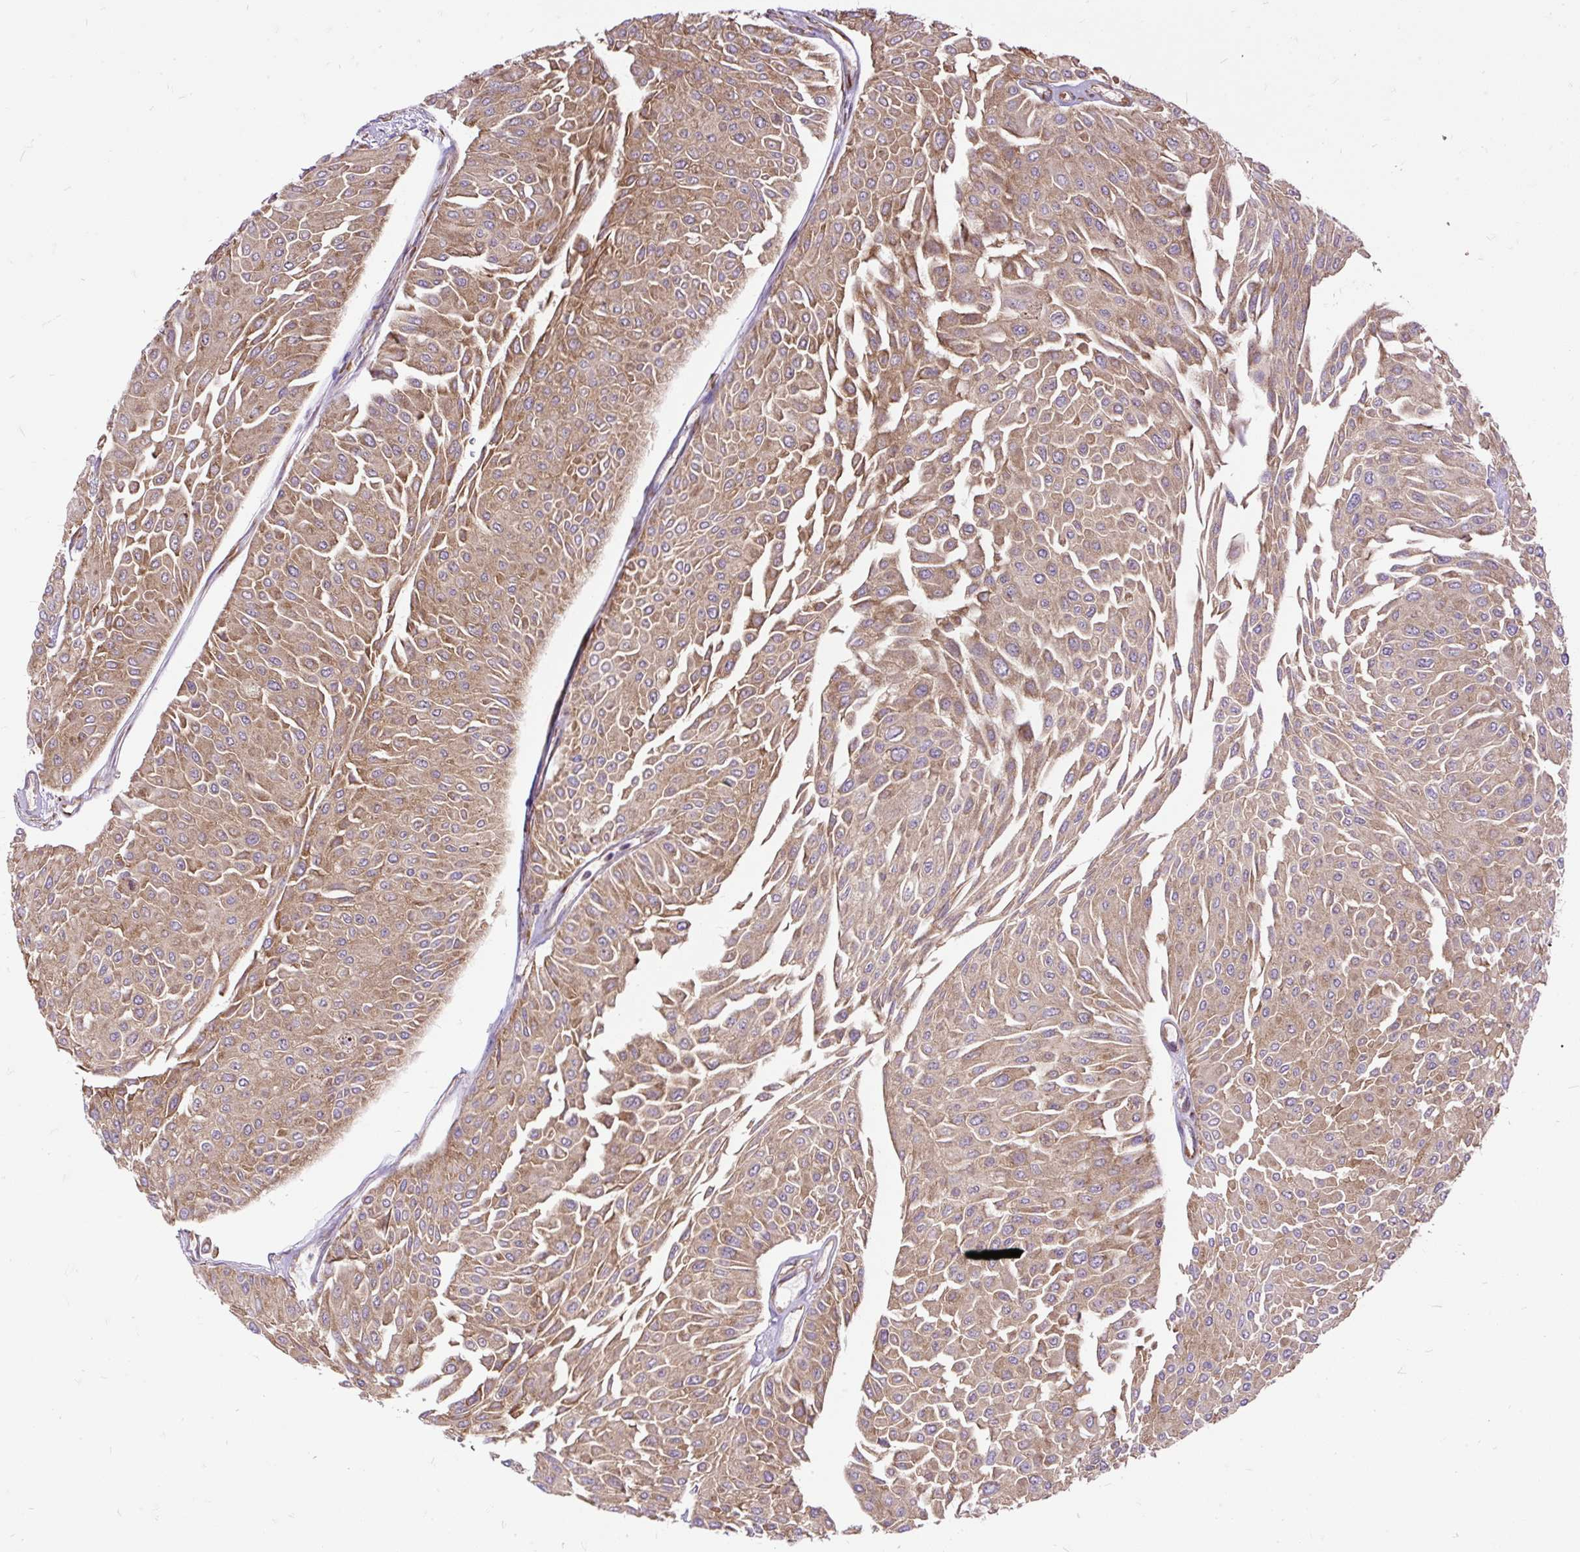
{"staining": {"intensity": "moderate", "quantity": ">75%", "location": "cytoplasmic/membranous"}, "tissue": "urothelial cancer", "cell_type": "Tumor cells", "image_type": "cancer", "snomed": [{"axis": "morphology", "description": "Urothelial carcinoma, Low grade"}, {"axis": "topography", "description": "Urinary bladder"}], "caption": "A photomicrograph showing moderate cytoplasmic/membranous staining in approximately >75% of tumor cells in urothelial carcinoma (low-grade), as visualized by brown immunohistochemical staining.", "gene": "RPS5", "patient": {"sex": "male", "age": 67}}